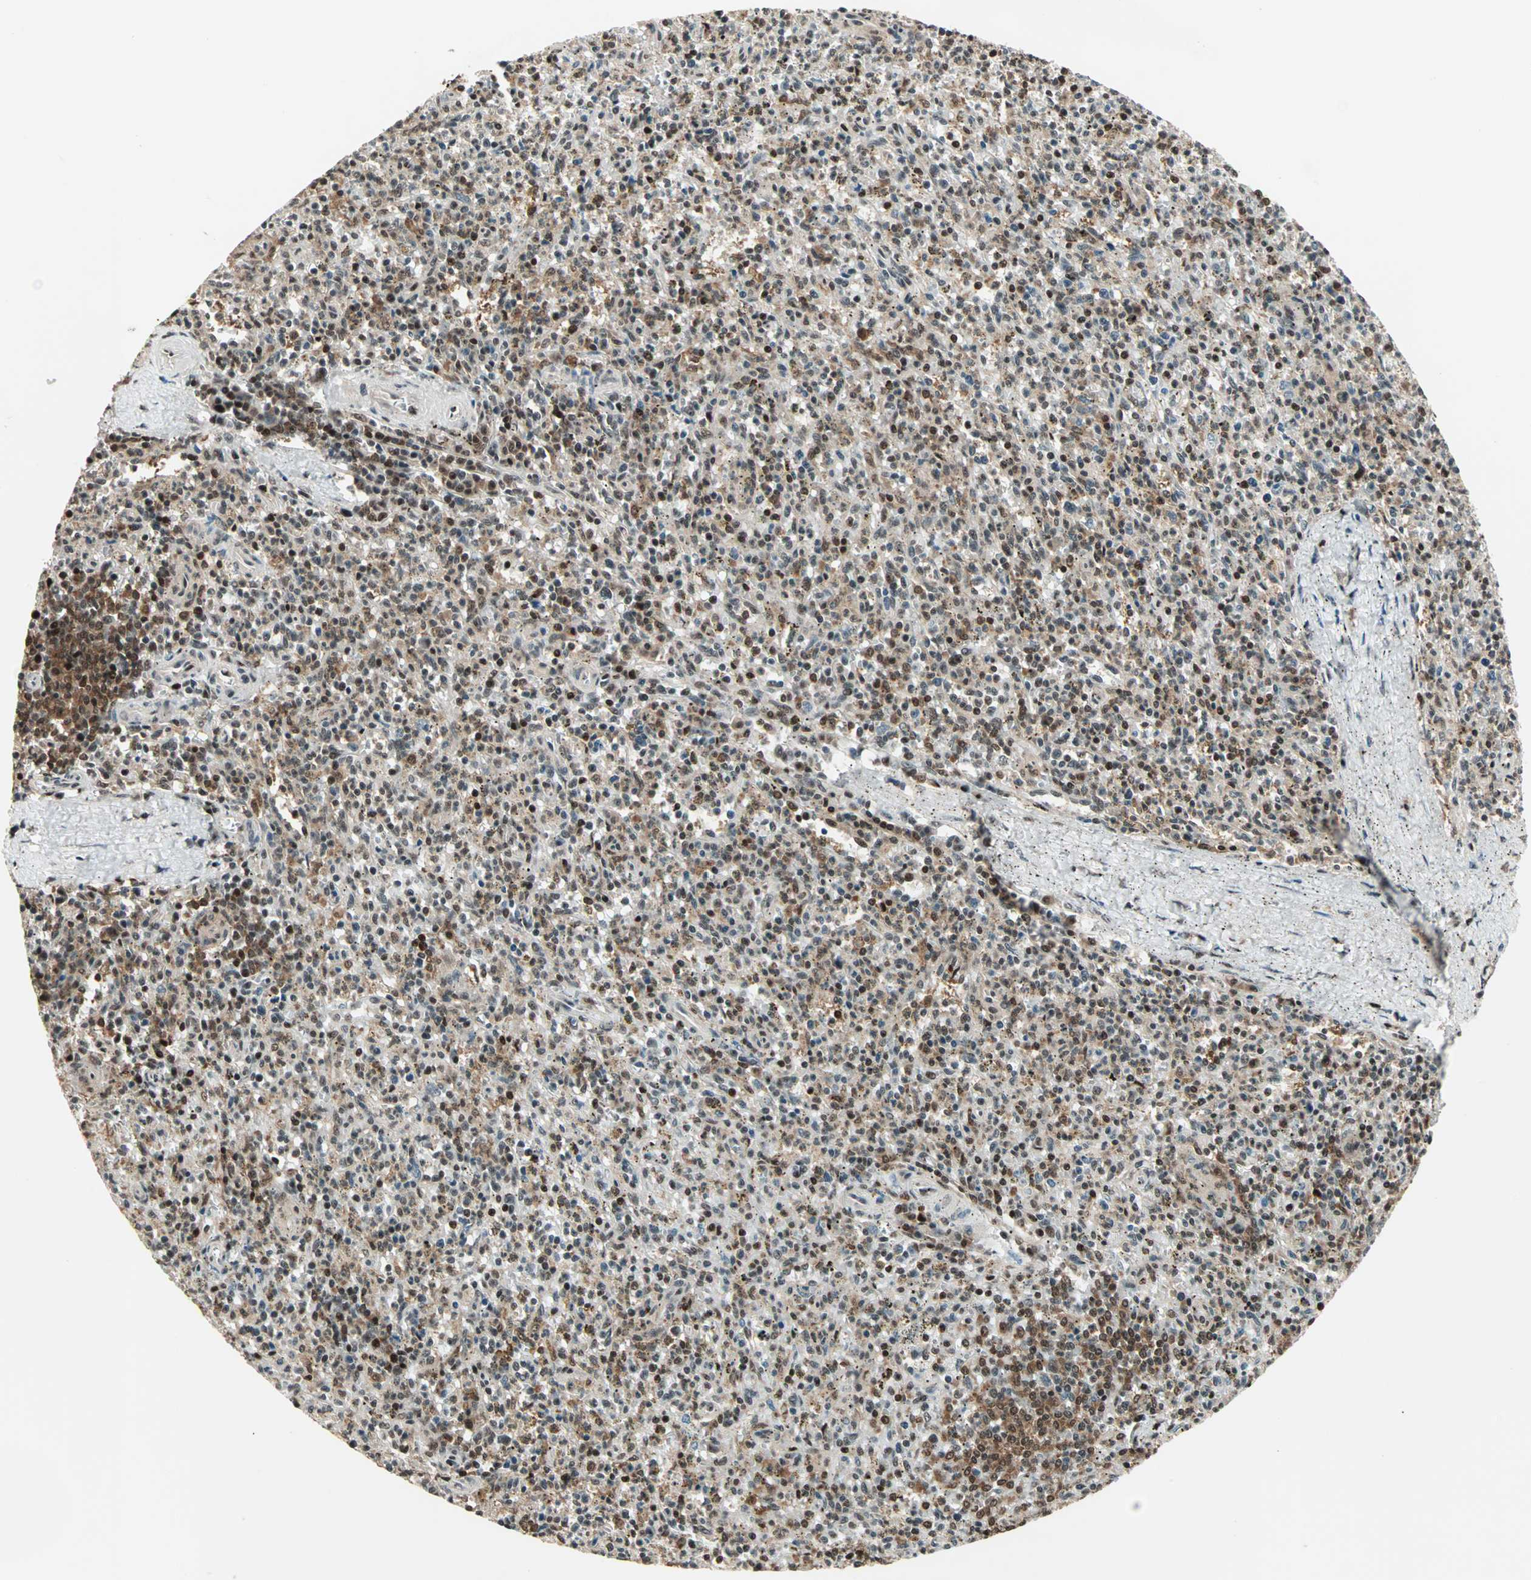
{"staining": {"intensity": "moderate", "quantity": "25%-75%", "location": "cytoplasmic/membranous,nuclear"}, "tissue": "spleen", "cell_type": "Cells in red pulp", "image_type": "normal", "snomed": [{"axis": "morphology", "description": "Normal tissue, NOS"}, {"axis": "topography", "description": "Spleen"}], "caption": "Immunohistochemical staining of benign spleen shows medium levels of moderate cytoplasmic/membranous,nuclear positivity in about 25%-75% of cells in red pulp.", "gene": "ZNF44", "patient": {"sex": "male", "age": 72}}